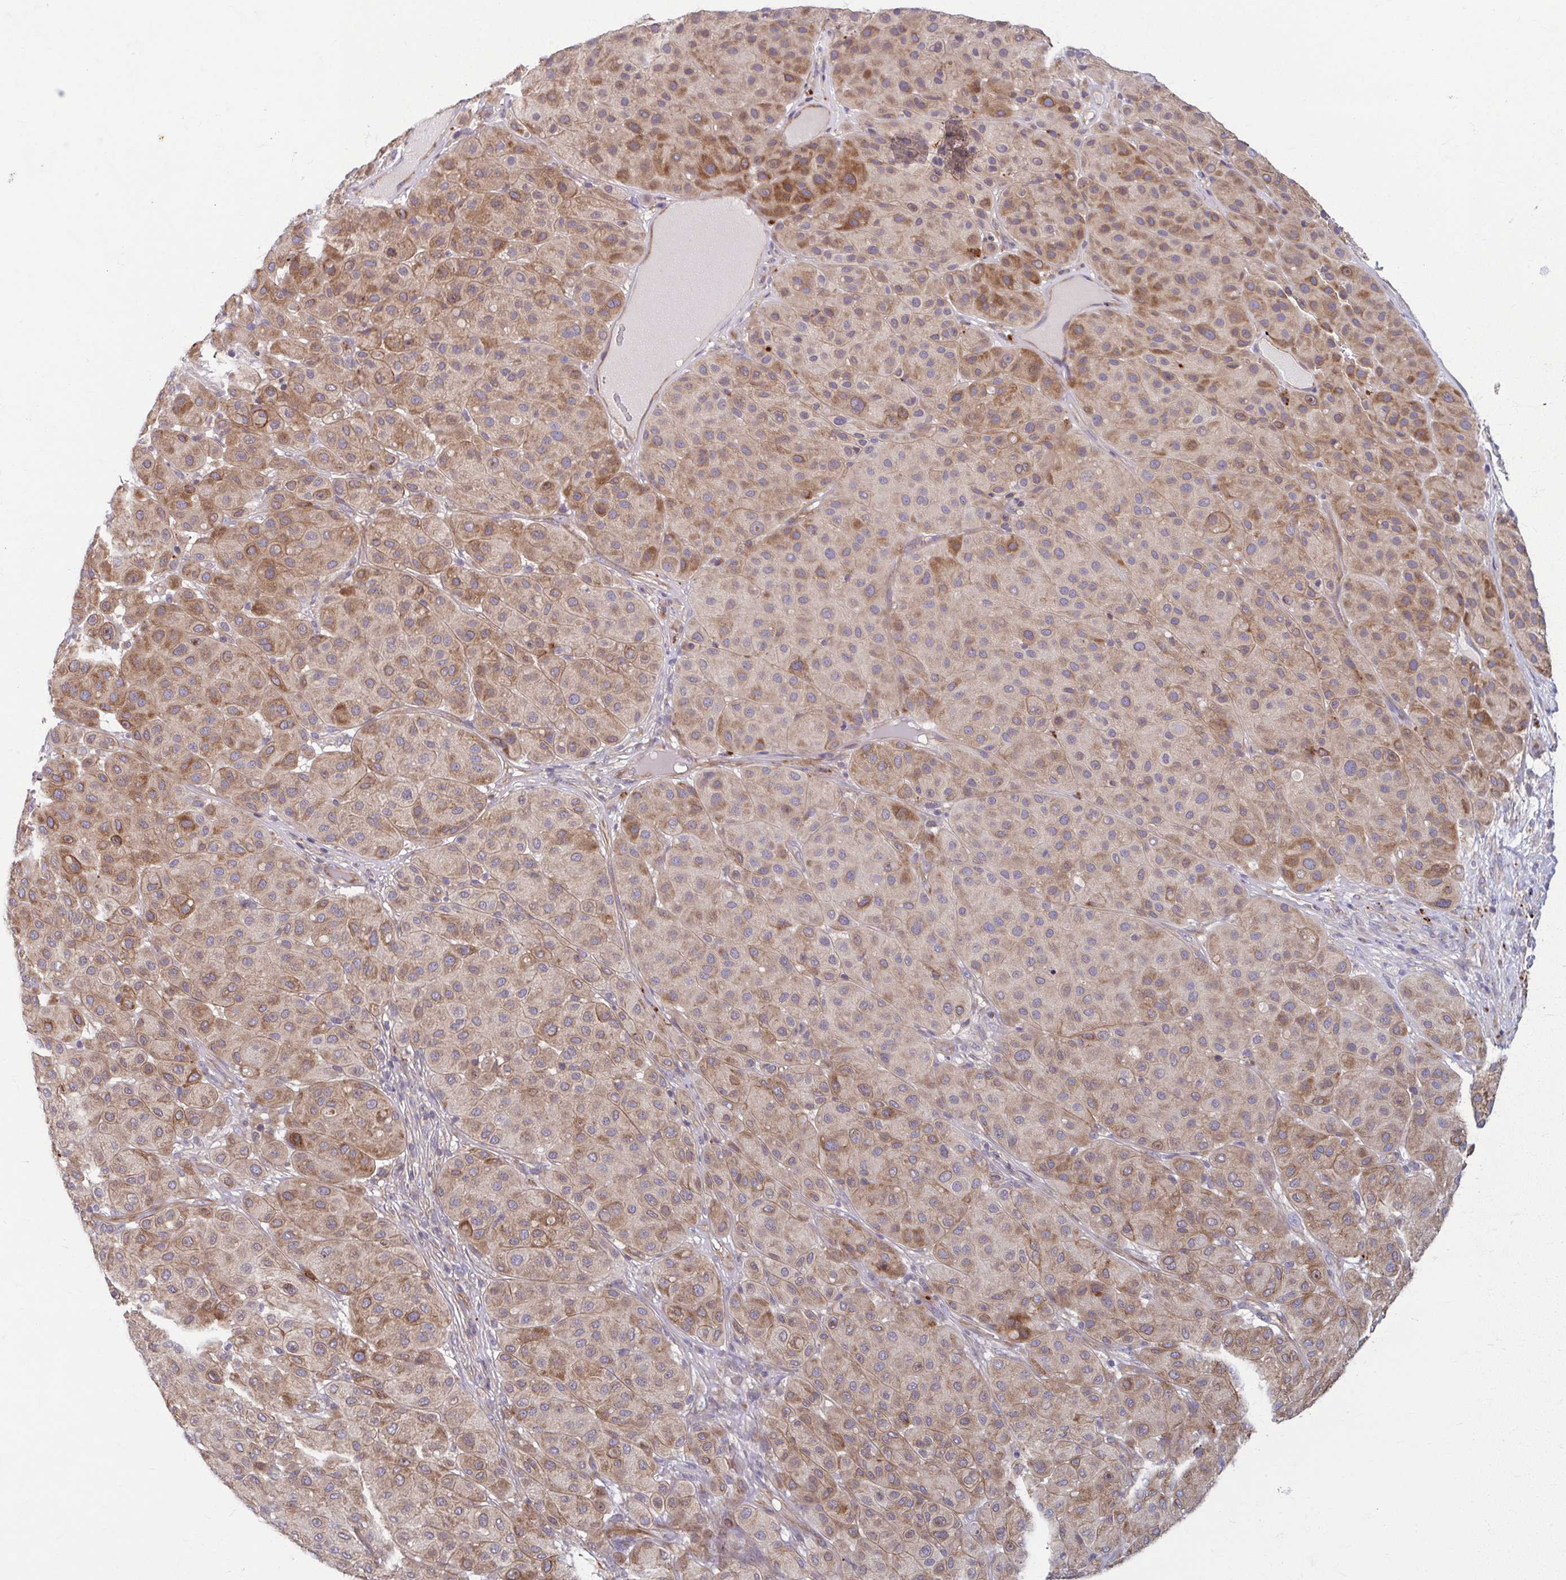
{"staining": {"intensity": "moderate", "quantity": "25%-75%", "location": "cytoplasmic/membranous"}, "tissue": "melanoma", "cell_type": "Tumor cells", "image_type": "cancer", "snomed": [{"axis": "morphology", "description": "Malignant melanoma, Metastatic site"}, {"axis": "topography", "description": "Smooth muscle"}], "caption": "A brown stain shows moderate cytoplasmic/membranous expression of a protein in melanoma tumor cells.", "gene": "EID2B", "patient": {"sex": "male", "age": 41}}